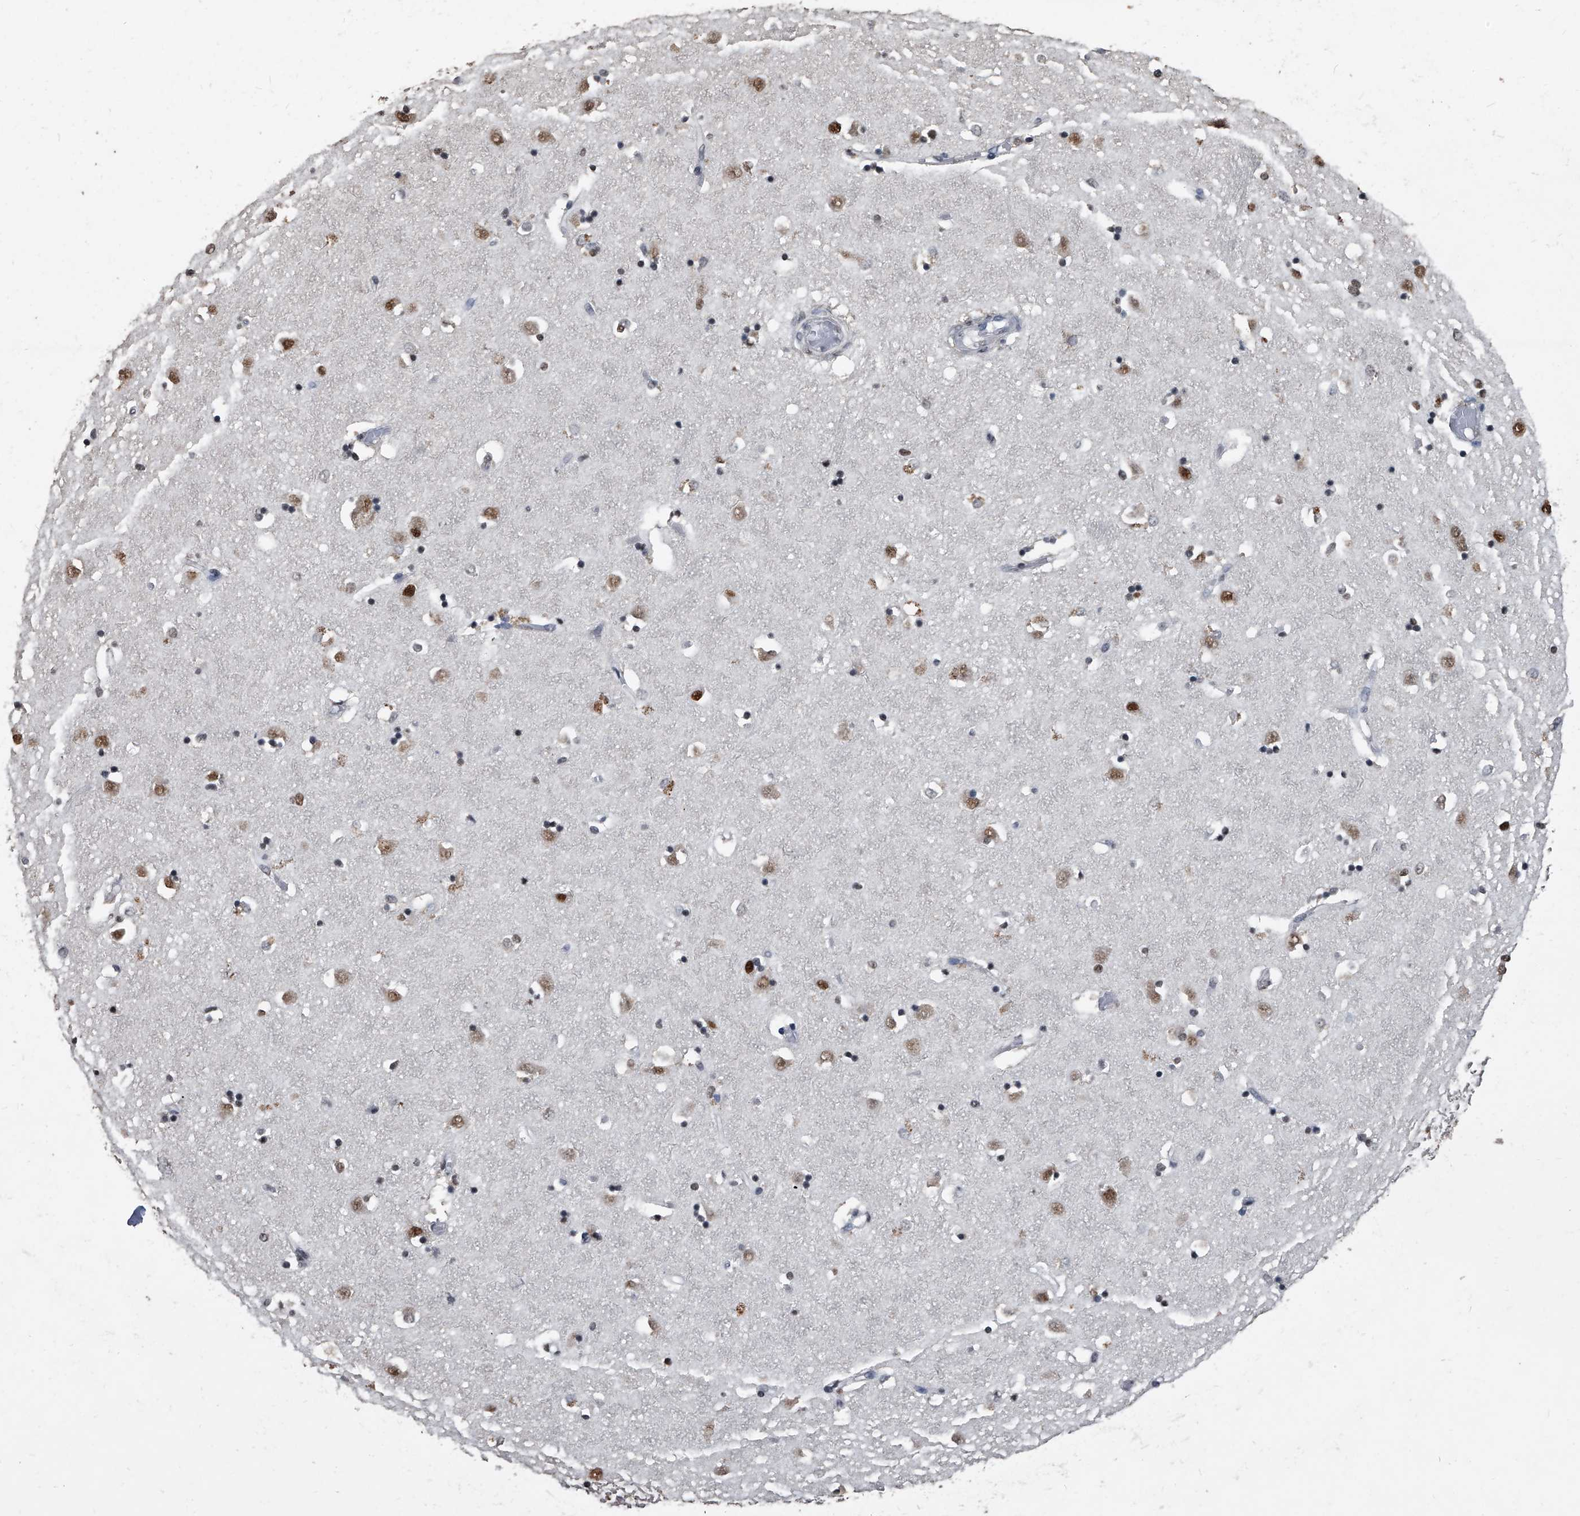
{"staining": {"intensity": "moderate", "quantity": "25%-75%", "location": "nuclear"}, "tissue": "caudate", "cell_type": "Glial cells", "image_type": "normal", "snomed": [{"axis": "morphology", "description": "Normal tissue, NOS"}, {"axis": "topography", "description": "Lateral ventricle wall"}], "caption": "Immunohistochemistry photomicrograph of unremarkable caudate: human caudate stained using immunohistochemistry displays medium levels of moderate protein expression localized specifically in the nuclear of glial cells, appearing as a nuclear brown color.", "gene": "MATR3", "patient": {"sex": "male", "age": 45}}